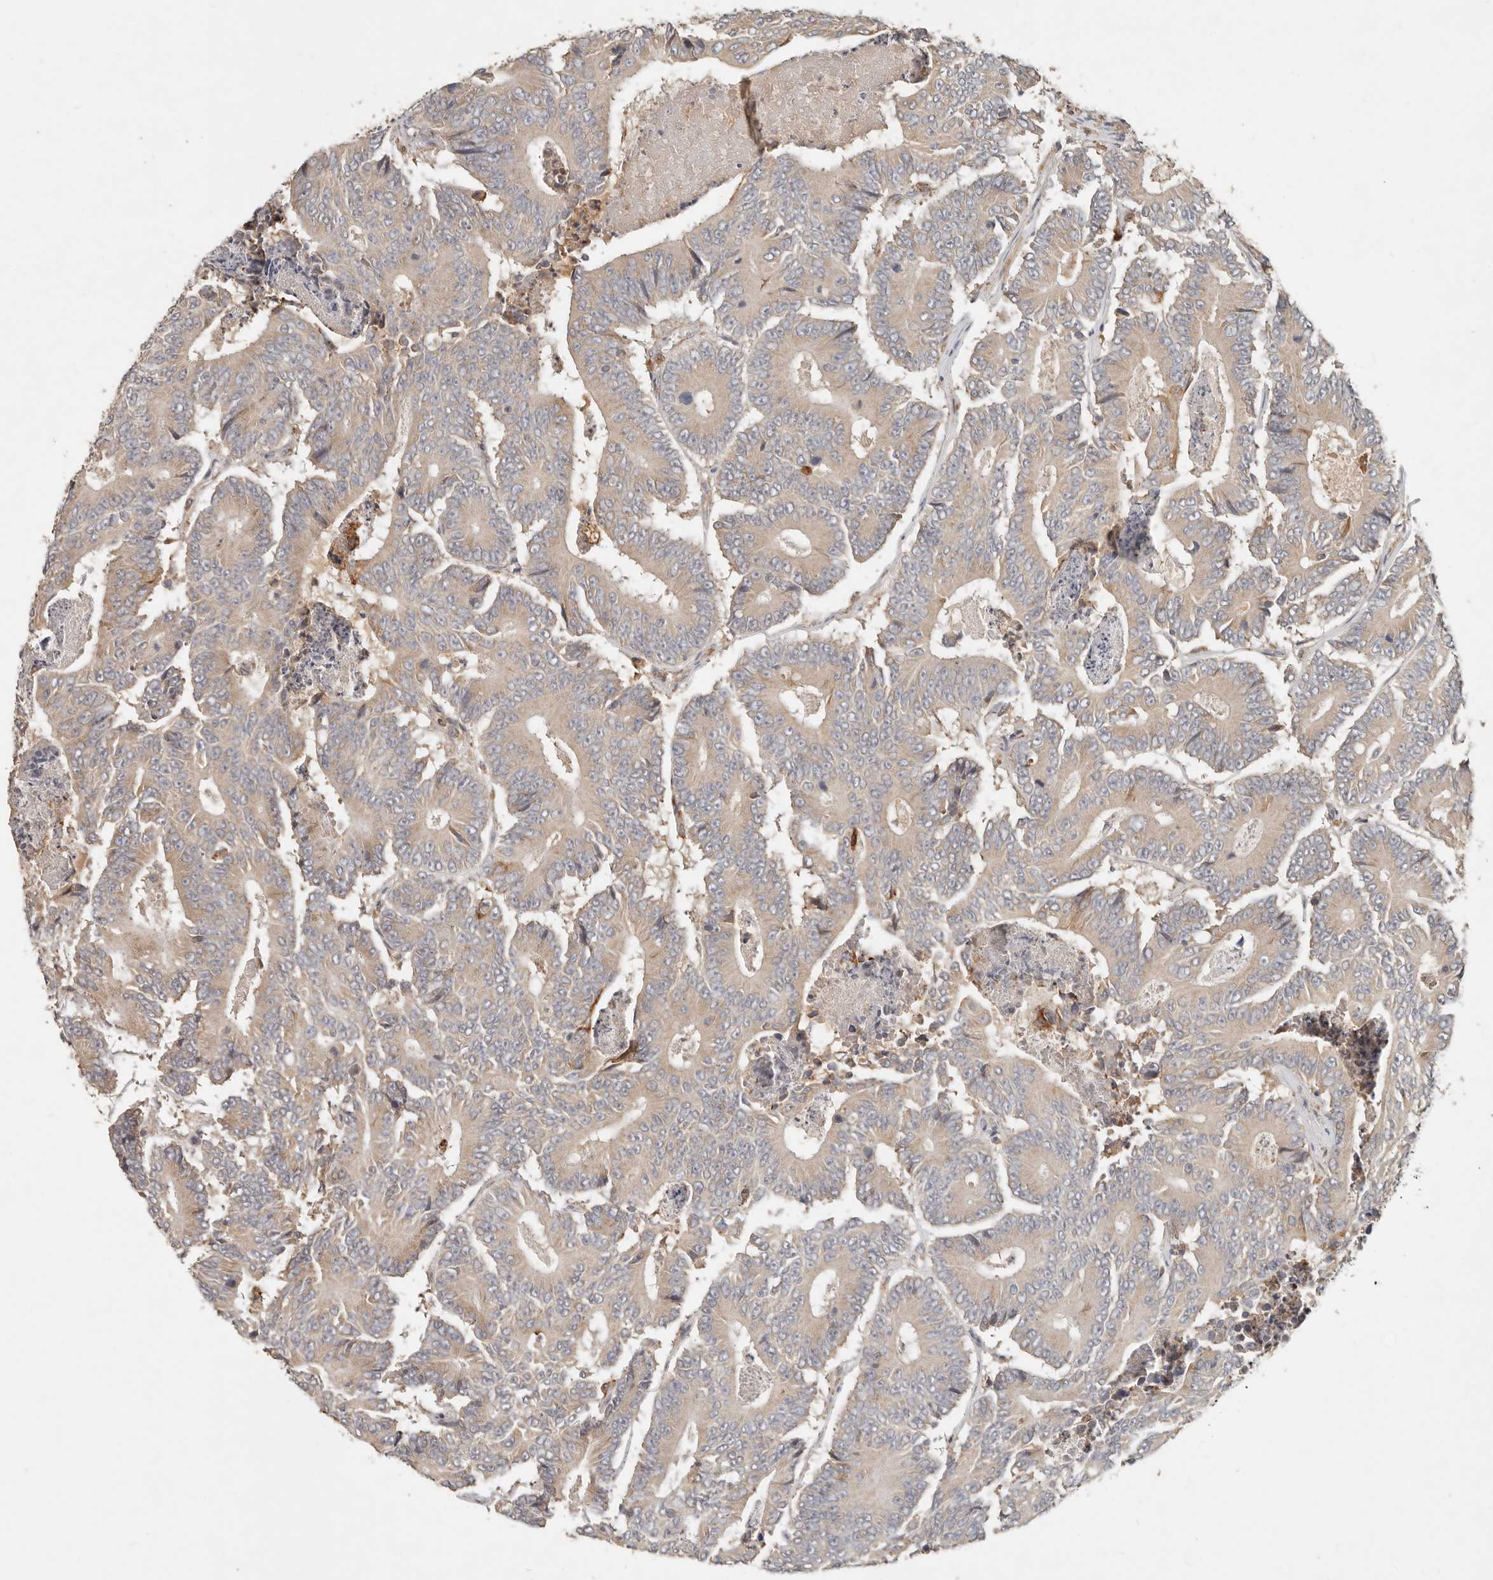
{"staining": {"intensity": "weak", "quantity": ">75%", "location": "cytoplasmic/membranous"}, "tissue": "colorectal cancer", "cell_type": "Tumor cells", "image_type": "cancer", "snomed": [{"axis": "morphology", "description": "Adenocarcinoma, NOS"}, {"axis": "topography", "description": "Colon"}], "caption": "A brown stain shows weak cytoplasmic/membranous positivity of a protein in human colorectal cancer (adenocarcinoma) tumor cells. The staining was performed using DAB (3,3'-diaminobenzidine), with brown indicating positive protein expression. Nuclei are stained blue with hematoxylin.", "gene": "ARHGEF10L", "patient": {"sex": "male", "age": 83}}